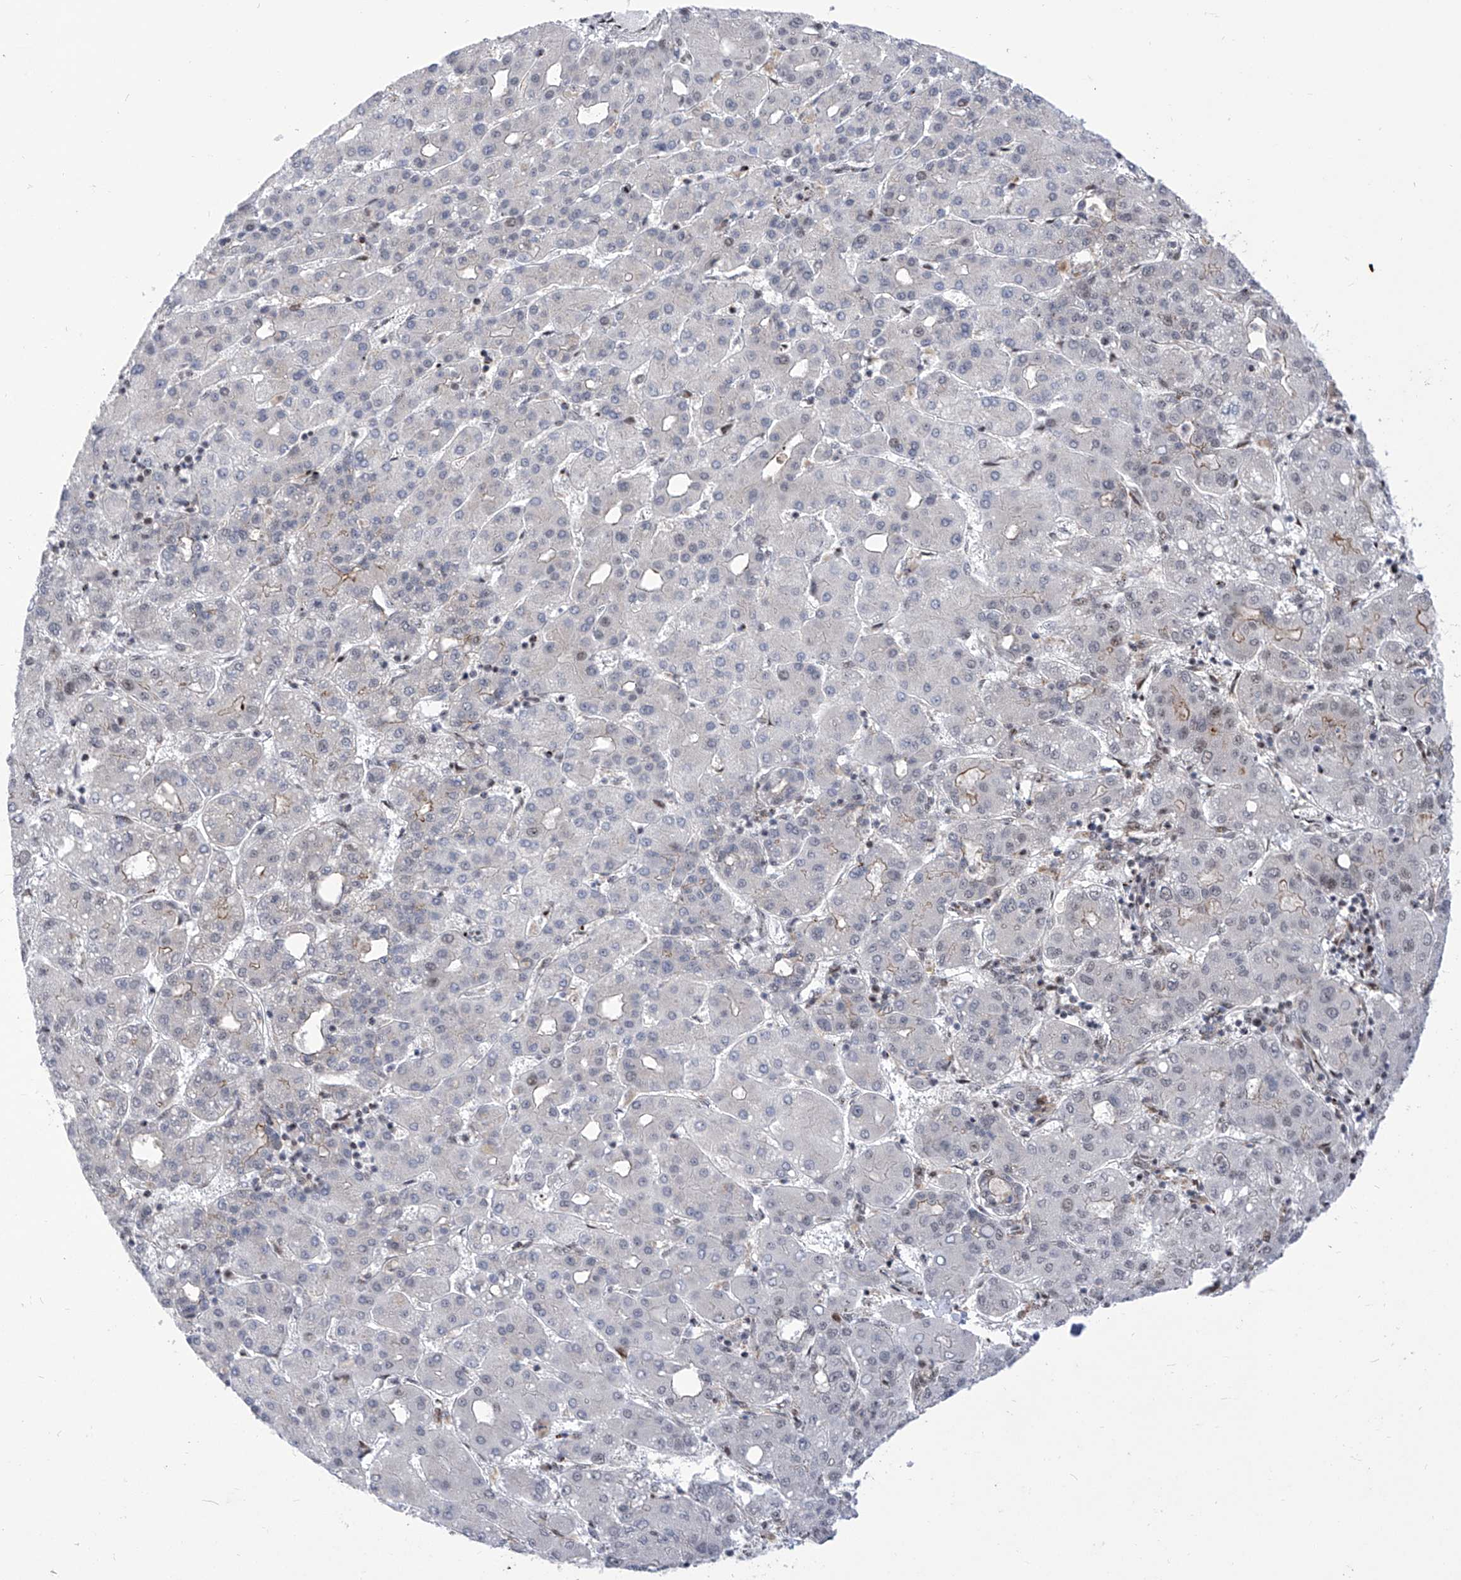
{"staining": {"intensity": "negative", "quantity": "none", "location": "none"}, "tissue": "liver cancer", "cell_type": "Tumor cells", "image_type": "cancer", "snomed": [{"axis": "morphology", "description": "Carcinoma, Hepatocellular, NOS"}, {"axis": "topography", "description": "Liver"}], "caption": "Immunohistochemistry of human liver cancer (hepatocellular carcinoma) exhibits no staining in tumor cells.", "gene": "CEP290", "patient": {"sex": "male", "age": 65}}